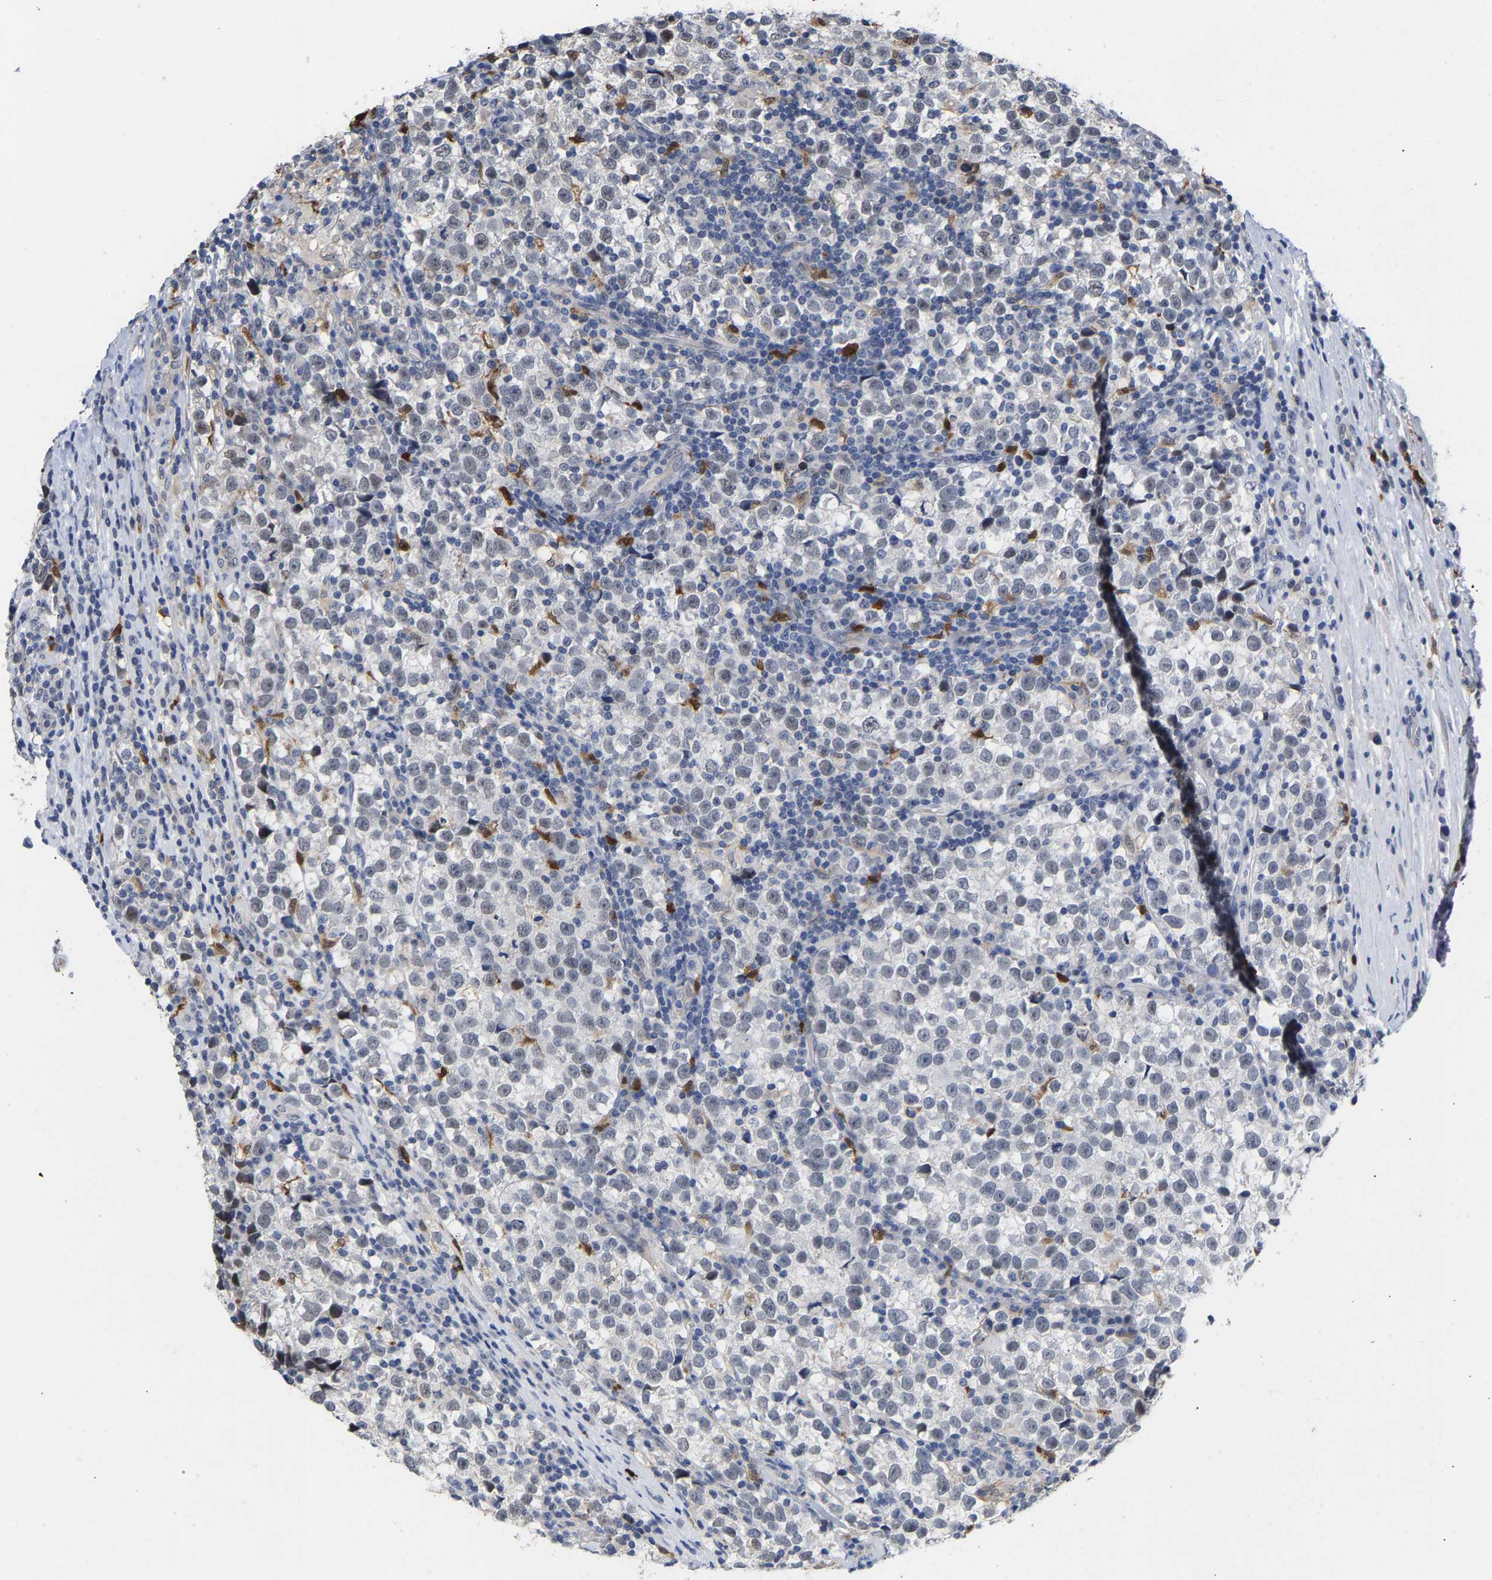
{"staining": {"intensity": "weak", "quantity": "<25%", "location": "nuclear"}, "tissue": "testis cancer", "cell_type": "Tumor cells", "image_type": "cancer", "snomed": [{"axis": "morphology", "description": "Normal tissue, NOS"}, {"axis": "morphology", "description": "Seminoma, NOS"}, {"axis": "topography", "description": "Testis"}], "caption": "High power microscopy histopathology image of an immunohistochemistry (IHC) image of seminoma (testis), revealing no significant expression in tumor cells.", "gene": "TDRD7", "patient": {"sex": "male", "age": 43}}